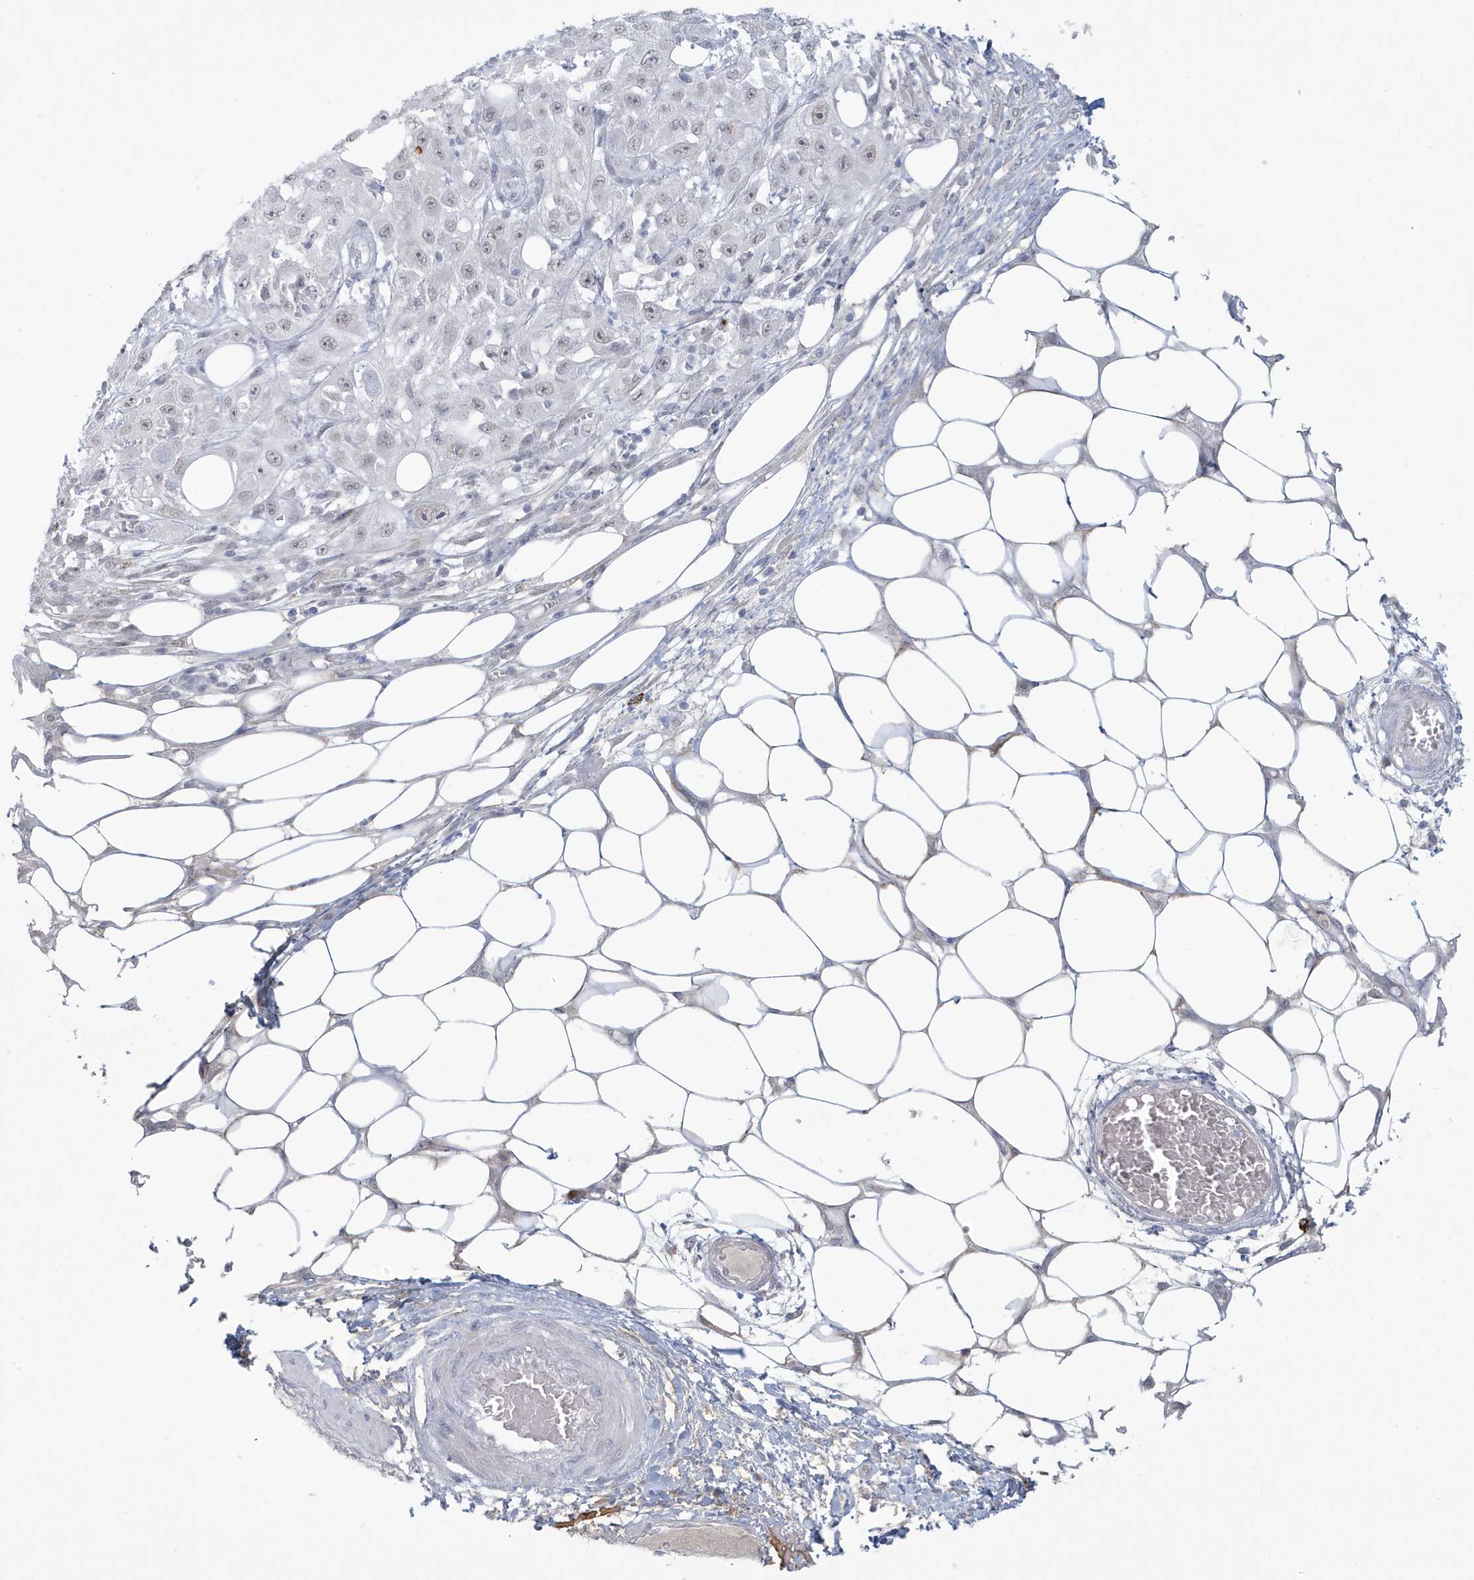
{"staining": {"intensity": "weak", "quantity": "<25%", "location": "nuclear"}, "tissue": "skin cancer", "cell_type": "Tumor cells", "image_type": "cancer", "snomed": [{"axis": "morphology", "description": "Squamous cell carcinoma, NOS"}, {"axis": "morphology", "description": "Squamous cell carcinoma, metastatic, NOS"}, {"axis": "topography", "description": "Skin"}, {"axis": "topography", "description": "Lymph node"}], "caption": "Tumor cells show no significant staining in skin metastatic squamous cell carcinoma.", "gene": "HERC6", "patient": {"sex": "male", "age": 75}}